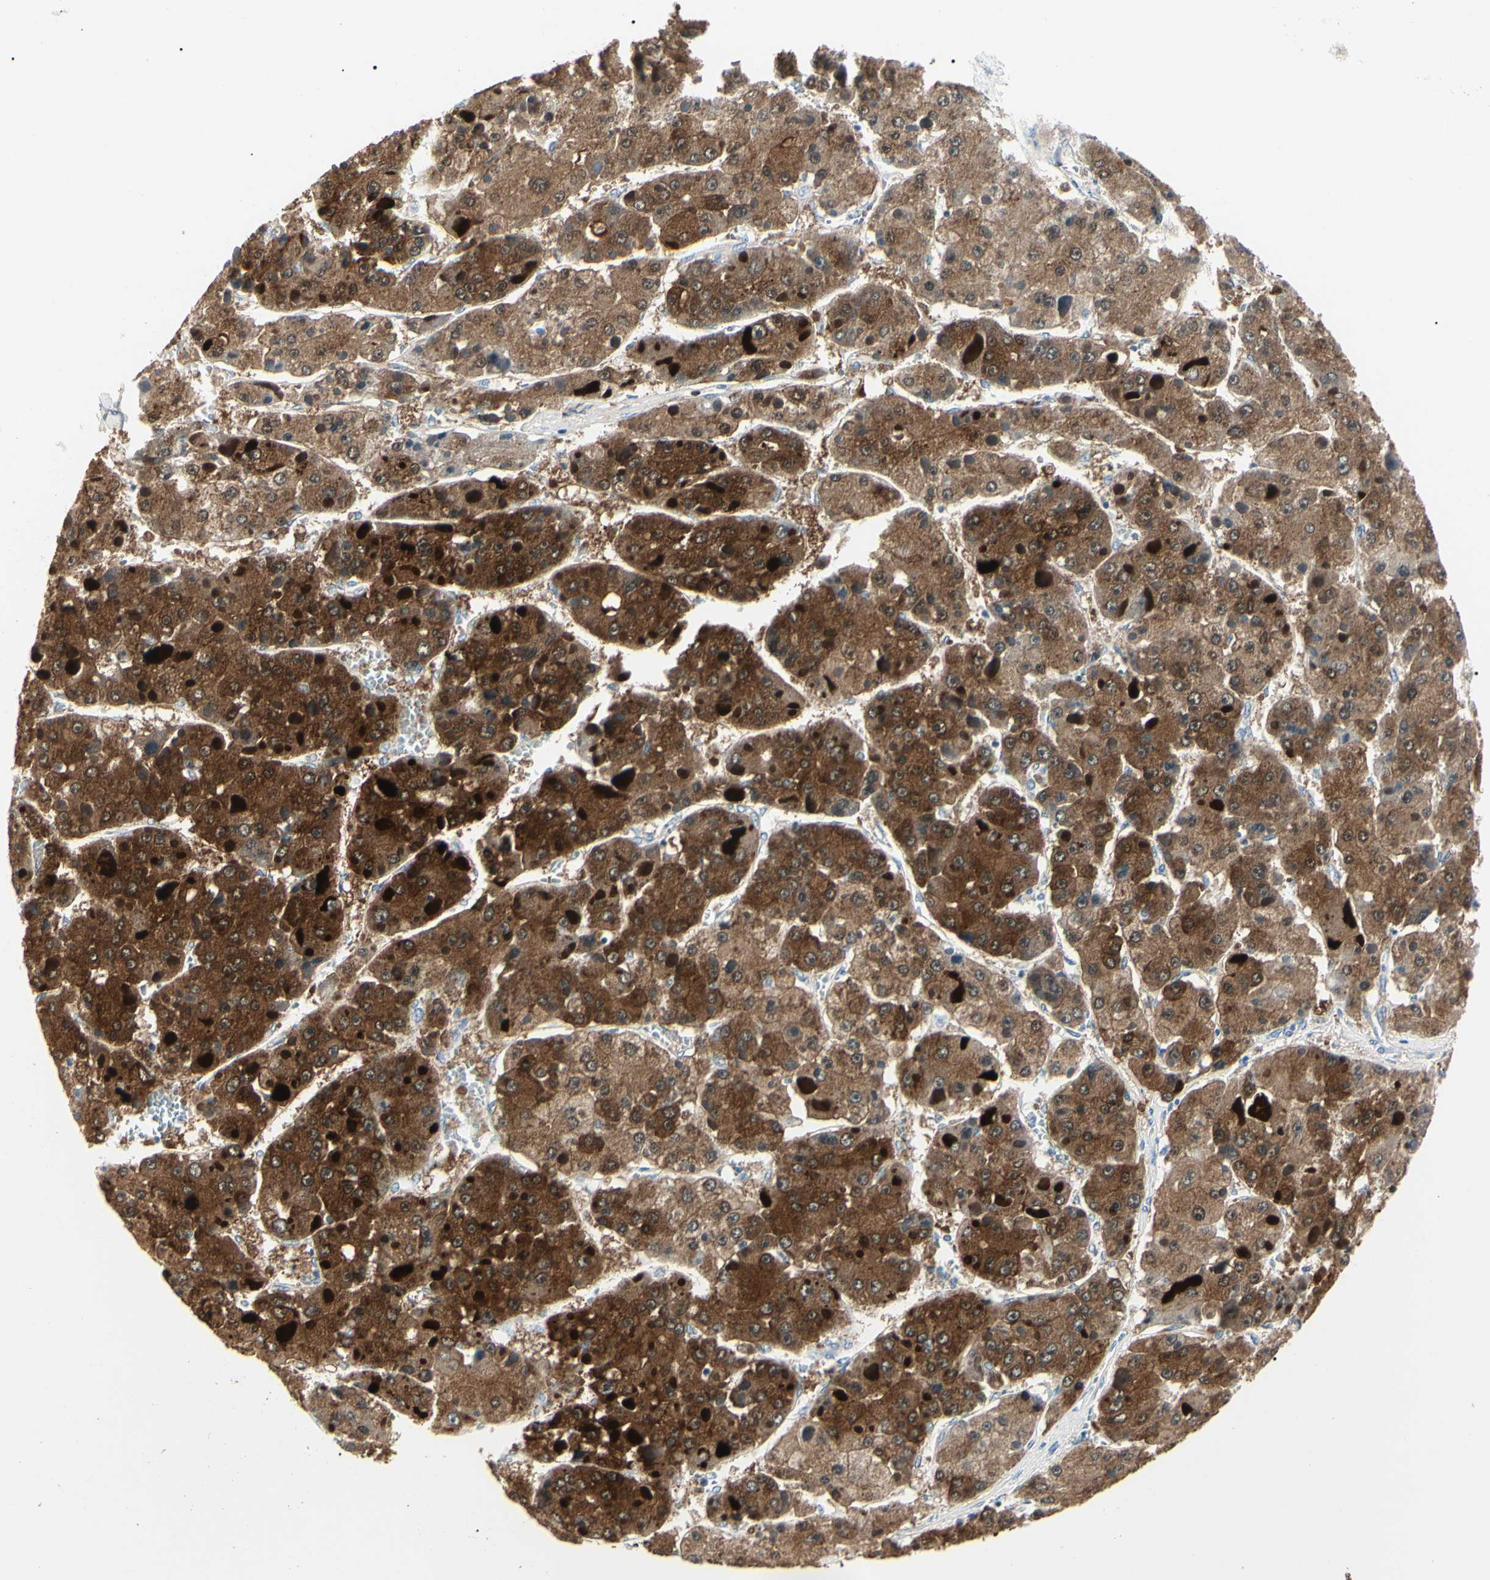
{"staining": {"intensity": "strong", "quantity": ">75%", "location": "cytoplasmic/membranous"}, "tissue": "liver cancer", "cell_type": "Tumor cells", "image_type": "cancer", "snomed": [{"axis": "morphology", "description": "Carcinoma, Hepatocellular, NOS"}, {"axis": "topography", "description": "Liver"}], "caption": "Protein staining displays strong cytoplasmic/membranous expression in about >75% of tumor cells in hepatocellular carcinoma (liver).", "gene": "AKR1C3", "patient": {"sex": "female", "age": 73}}